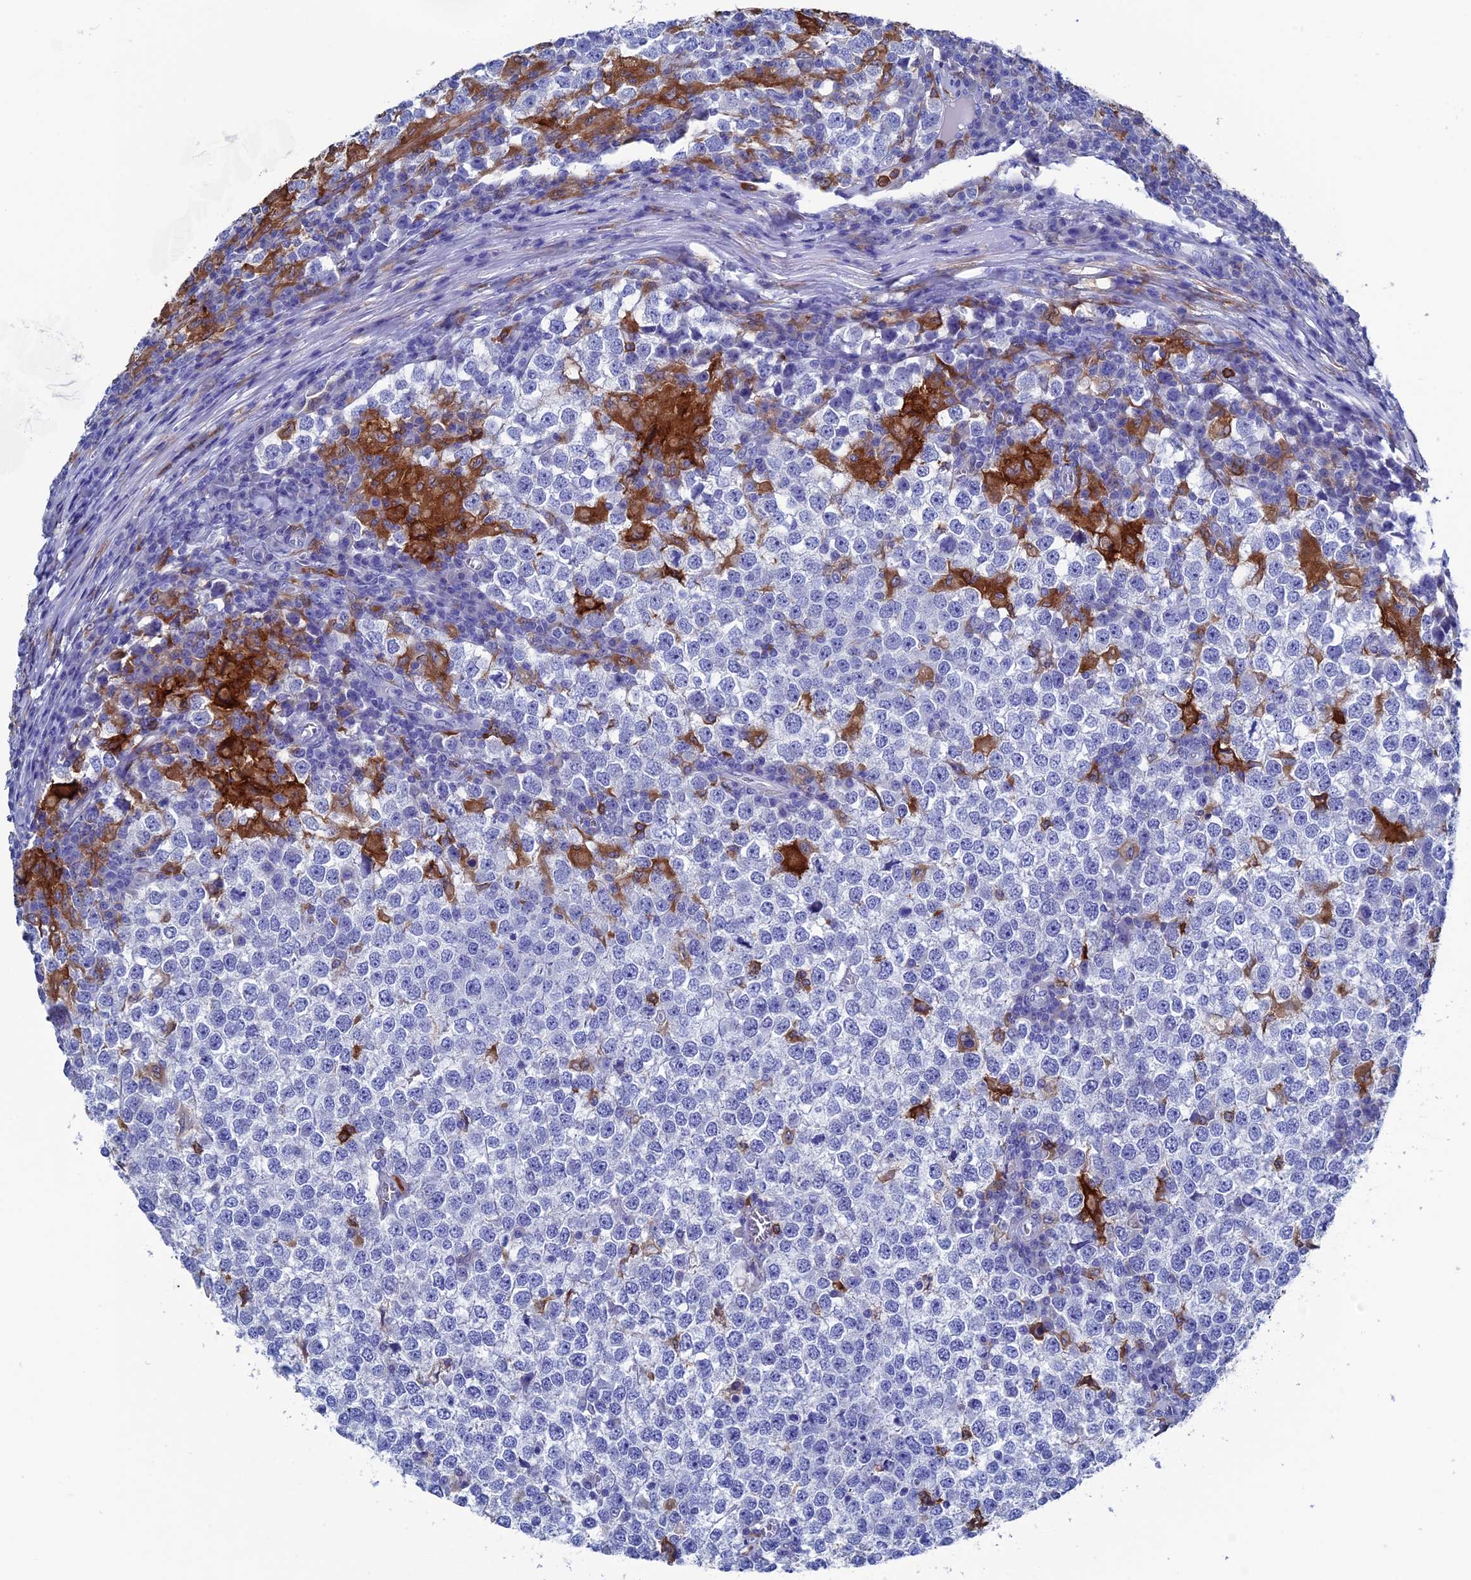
{"staining": {"intensity": "negative", "quantity": "none", "location": "none"}, "tissue": "testis cancer", "cell_type": "Tumor cells", "image_type": "cancer", "snomed": [{"axis": "morphology", "description": "Seminoma, NOS"}, {"axis": "topography", "description": "Testis"}], "caption": "High magnification brightfield microscopy of testis cancer stained with DAB (brown) and counterstained with hematoxylin (blue): tumor cells show no significant staining. (DAB immunohistochemistry with hematoxylin counter stain).", "gene": "TYROBP", "patient": {"sex": "male", "age": 65}}